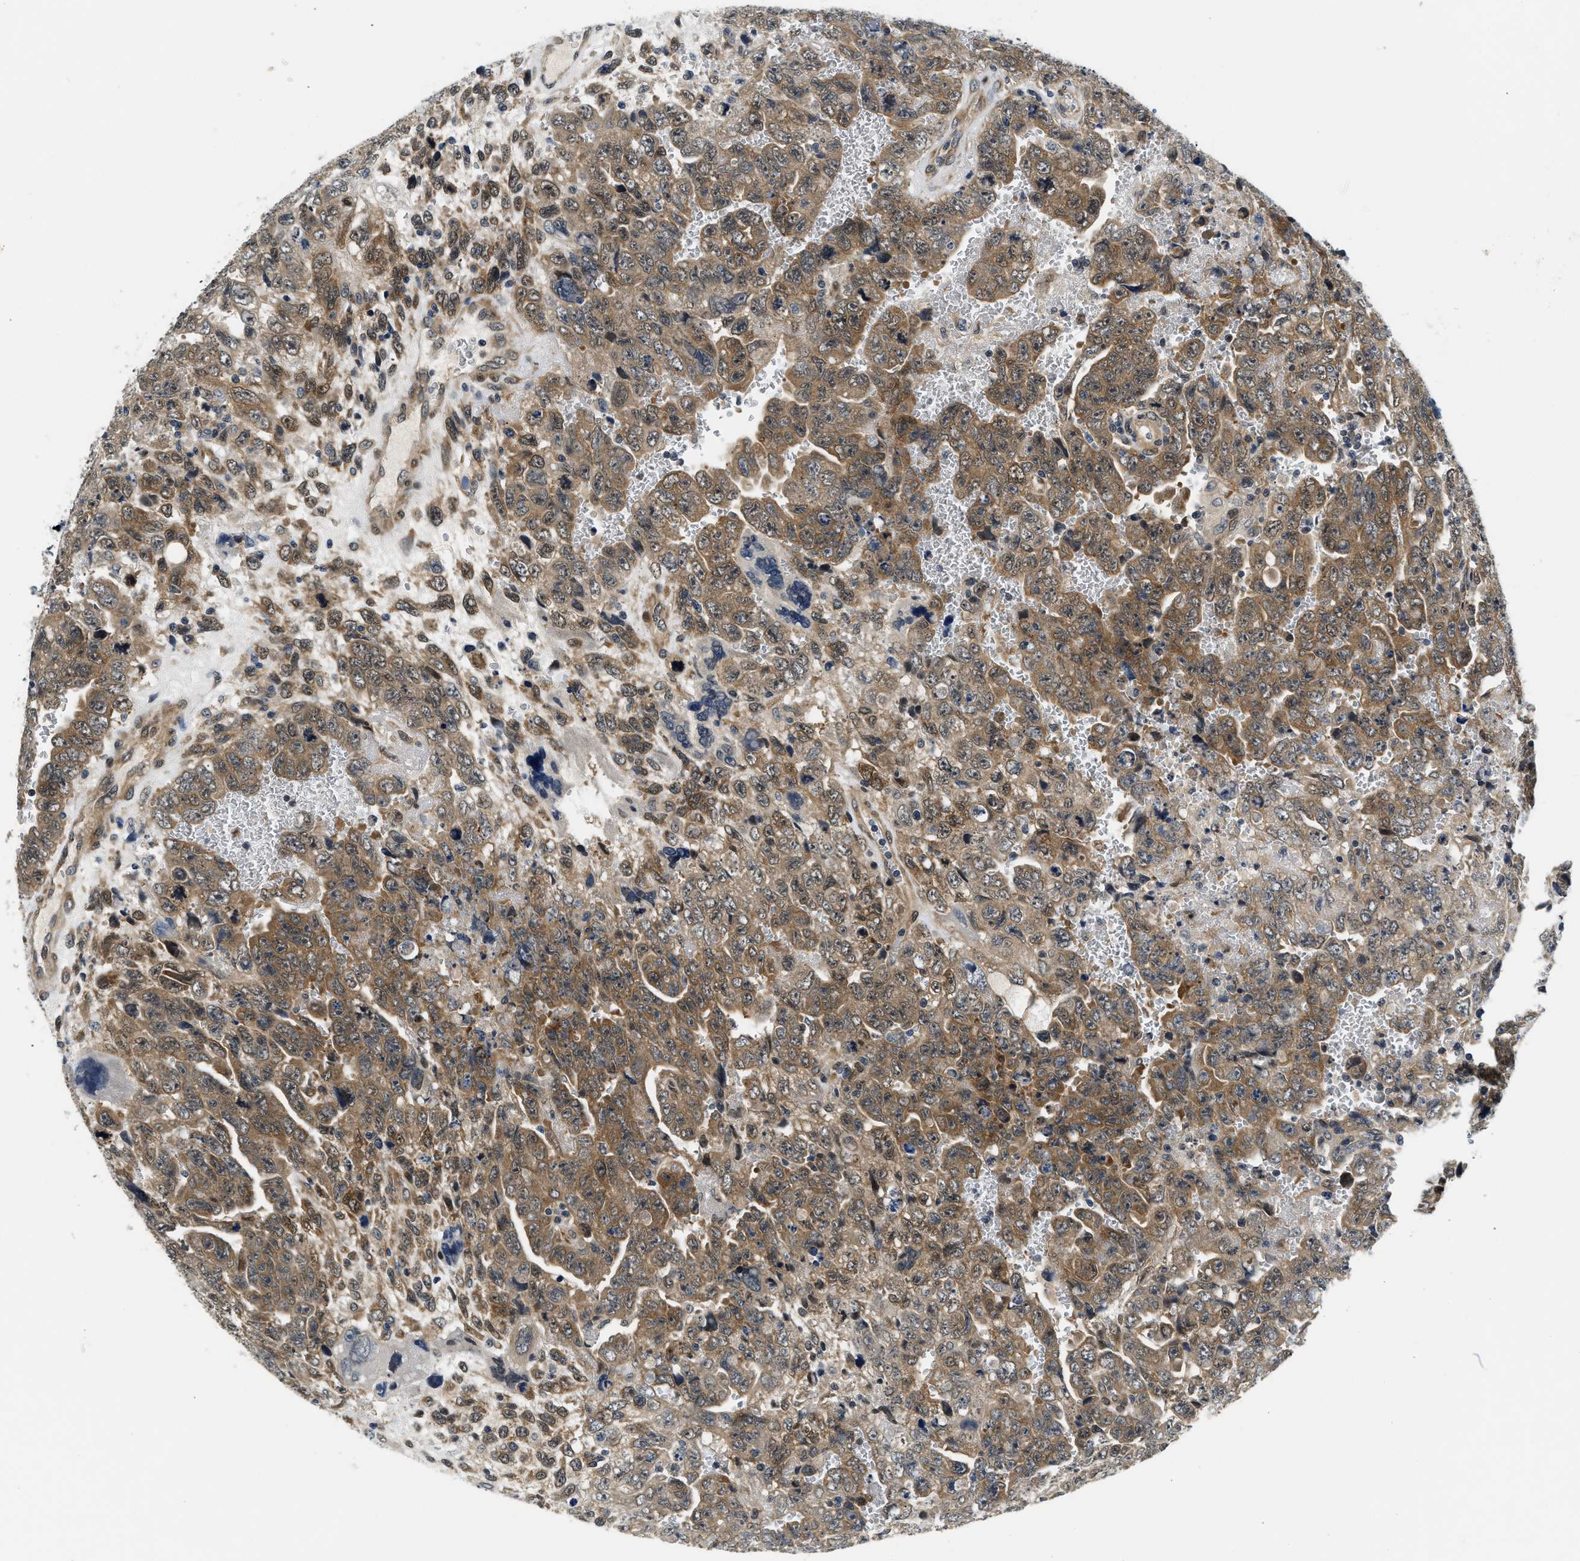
{"staining": {"intensity": "moderate", "quantity": ">75%", "location": "cytoplasmic/membranous"}, "tissue": "testis cancer", "cell_type": "Tumor cells", "image_type": "cancer", "snomed": [{"axis": "morphology", "description": "Carcinoma, Embryonal, NOS"}, {"axis": "topography", "description": "Testis"}], "caption": "Brown immunohistochemical staining in testis cancer shows moderate cytoplasmic/membranous positivity in about >75% of tumor cells.", "gene": "SMAD4", "patient": {"sex": "male", "age": 28}}